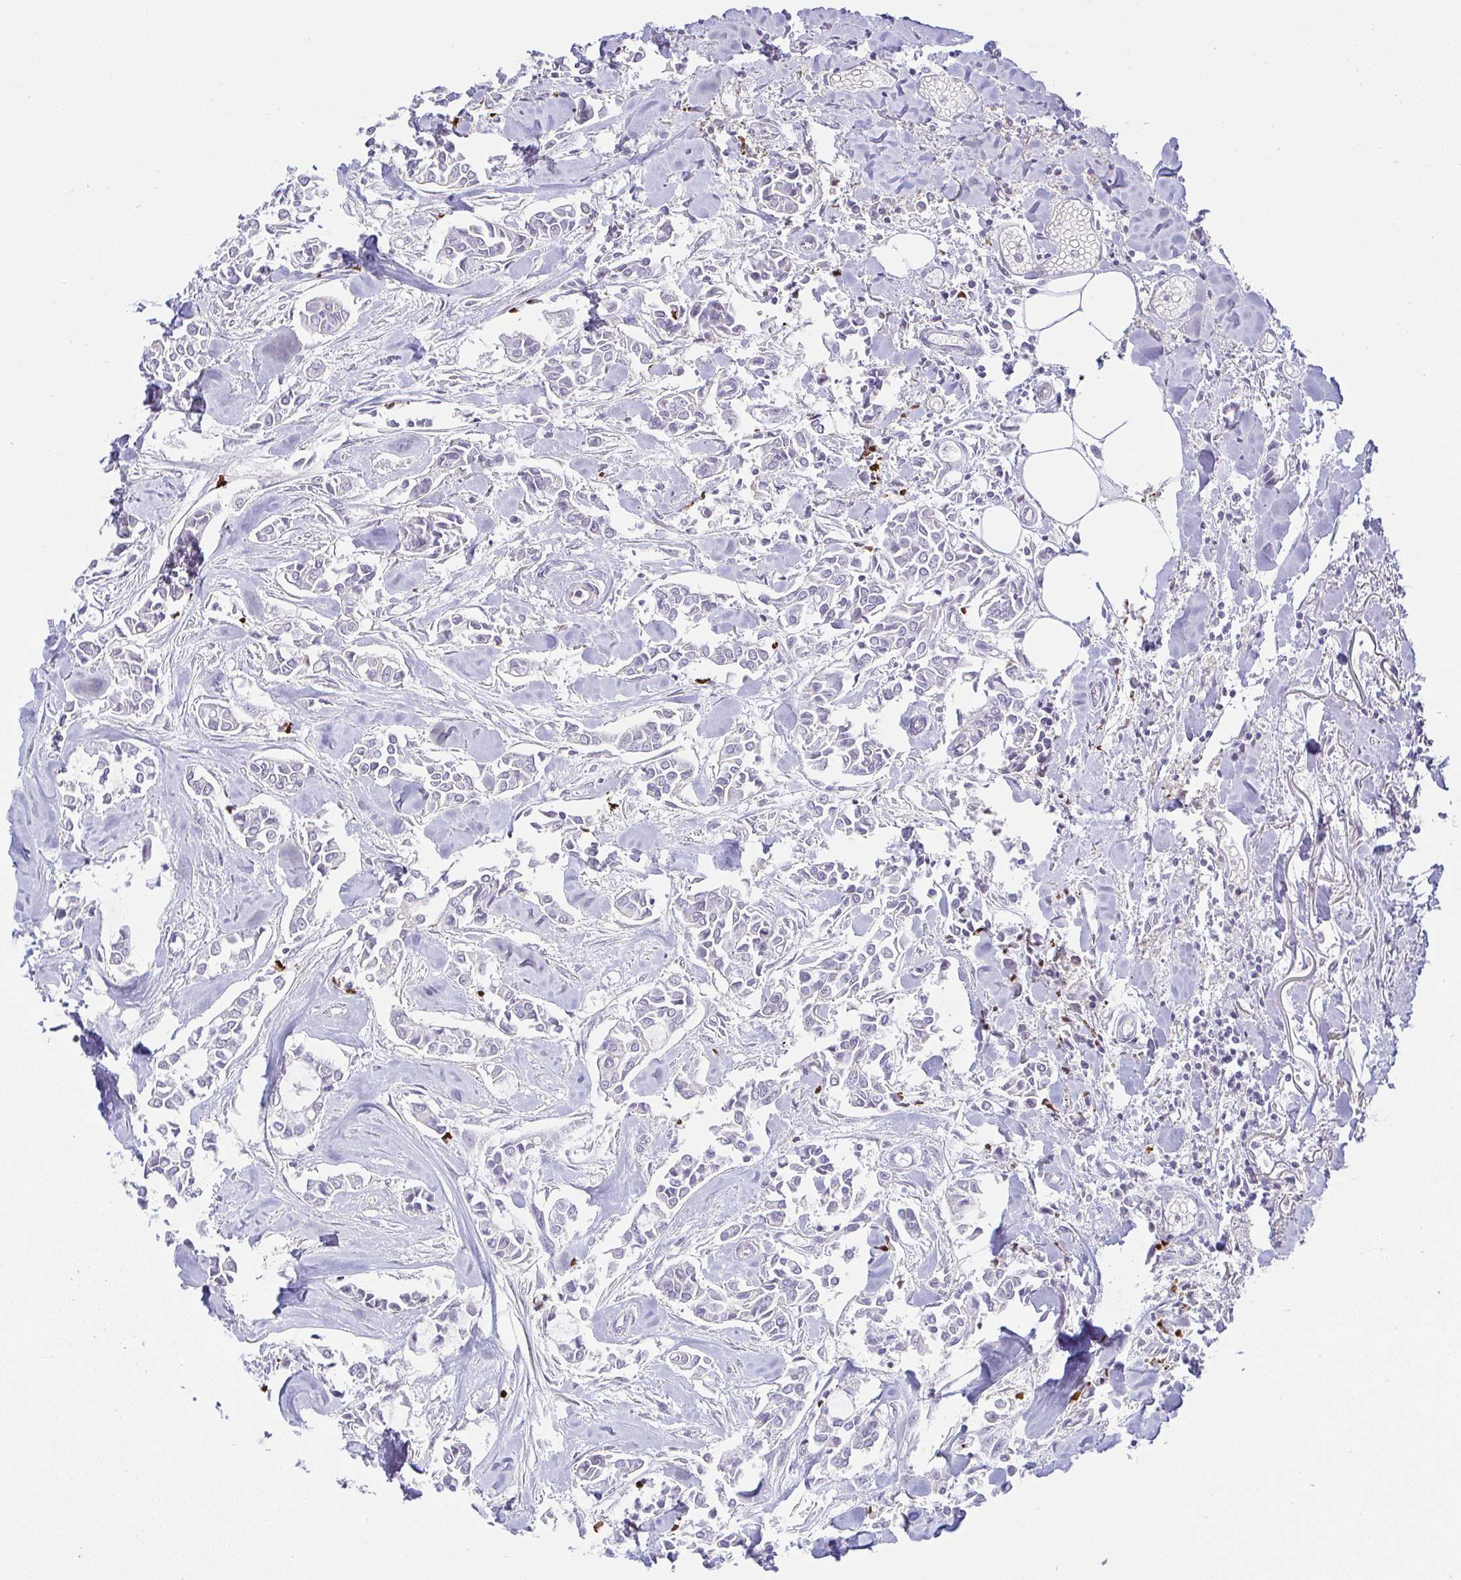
{"staining": {"intensity": "negative", "quantity": "none", "location": "none"}, "tissue": "breast cancer", "cell_type": "Tumor cells", "image_type": "cancer", "snomed": [{"axis": "morphology", "description": "Duct carcinoma"}, {"axis": "topography", "description": "Breast"}], "caption": "Protein analysis of invasive ductal carcinoma (breast) reveals no significant staining in tumor cells.", "gene": "CACNA1S", "patient": {"sex": "female", "age": 84}}